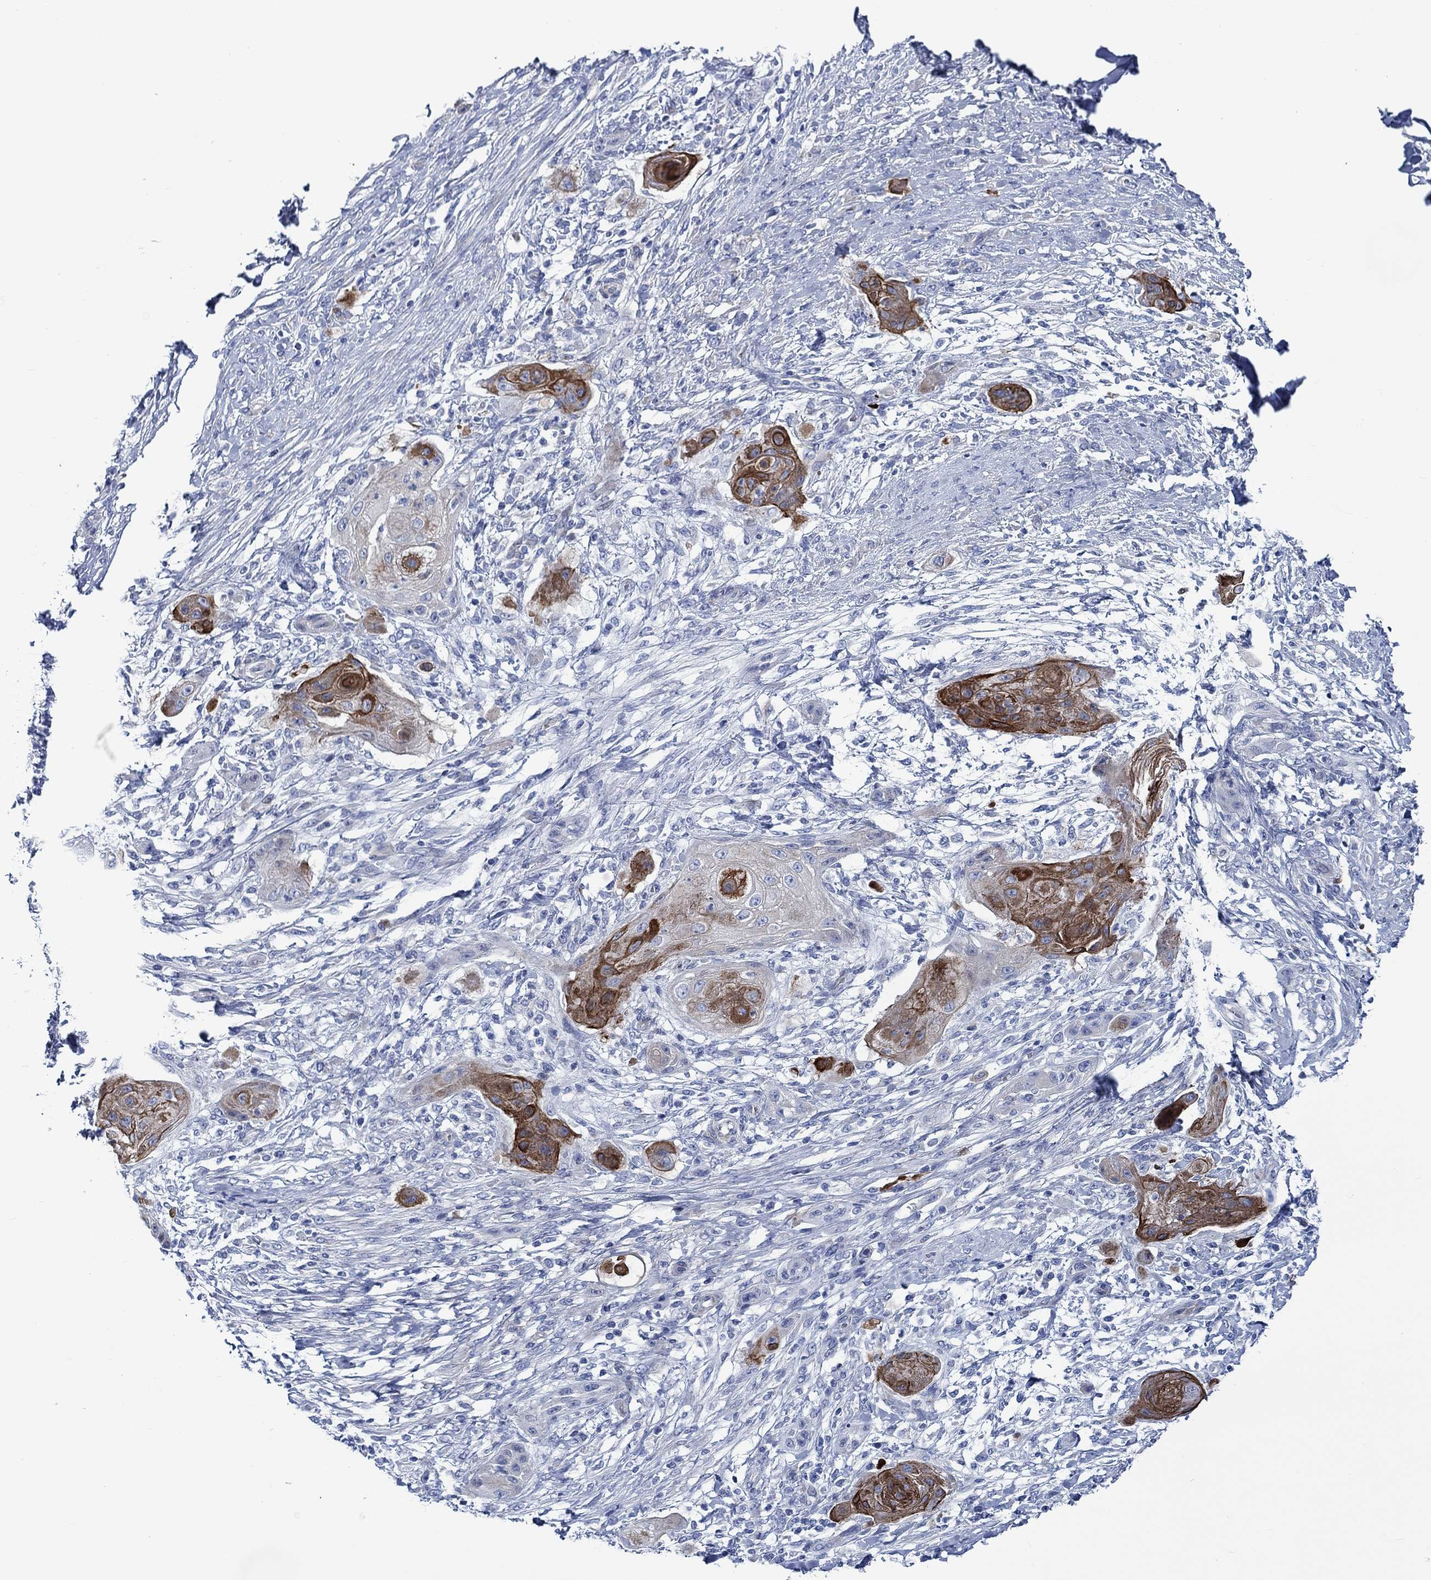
{"staining": {"intensity": "strong", "quantity": "<25%", "location": "cytoplasmic/membranous"}, "tissue": "skin cancer", "cell_type": "Tumor cells", "image_type": "cancer", "snomed": [{"axis": "morphology", "description": "Squamous cell carcinoma, NOS"}, {"axis": "topography", "description": "Skin"}], "caption": "Immunohistochemical staining of skin cancer (squamous cell carcinoma) shows medium levels of strong cytoplasmic/membranous protein staining in approximately <25% of tumor cells. Immunohistochemistry stains the protein of interest in brown and the nuclei are stained blue.", "gene": "SVEP1", "patient": {"sex": "male", "age": 62}}